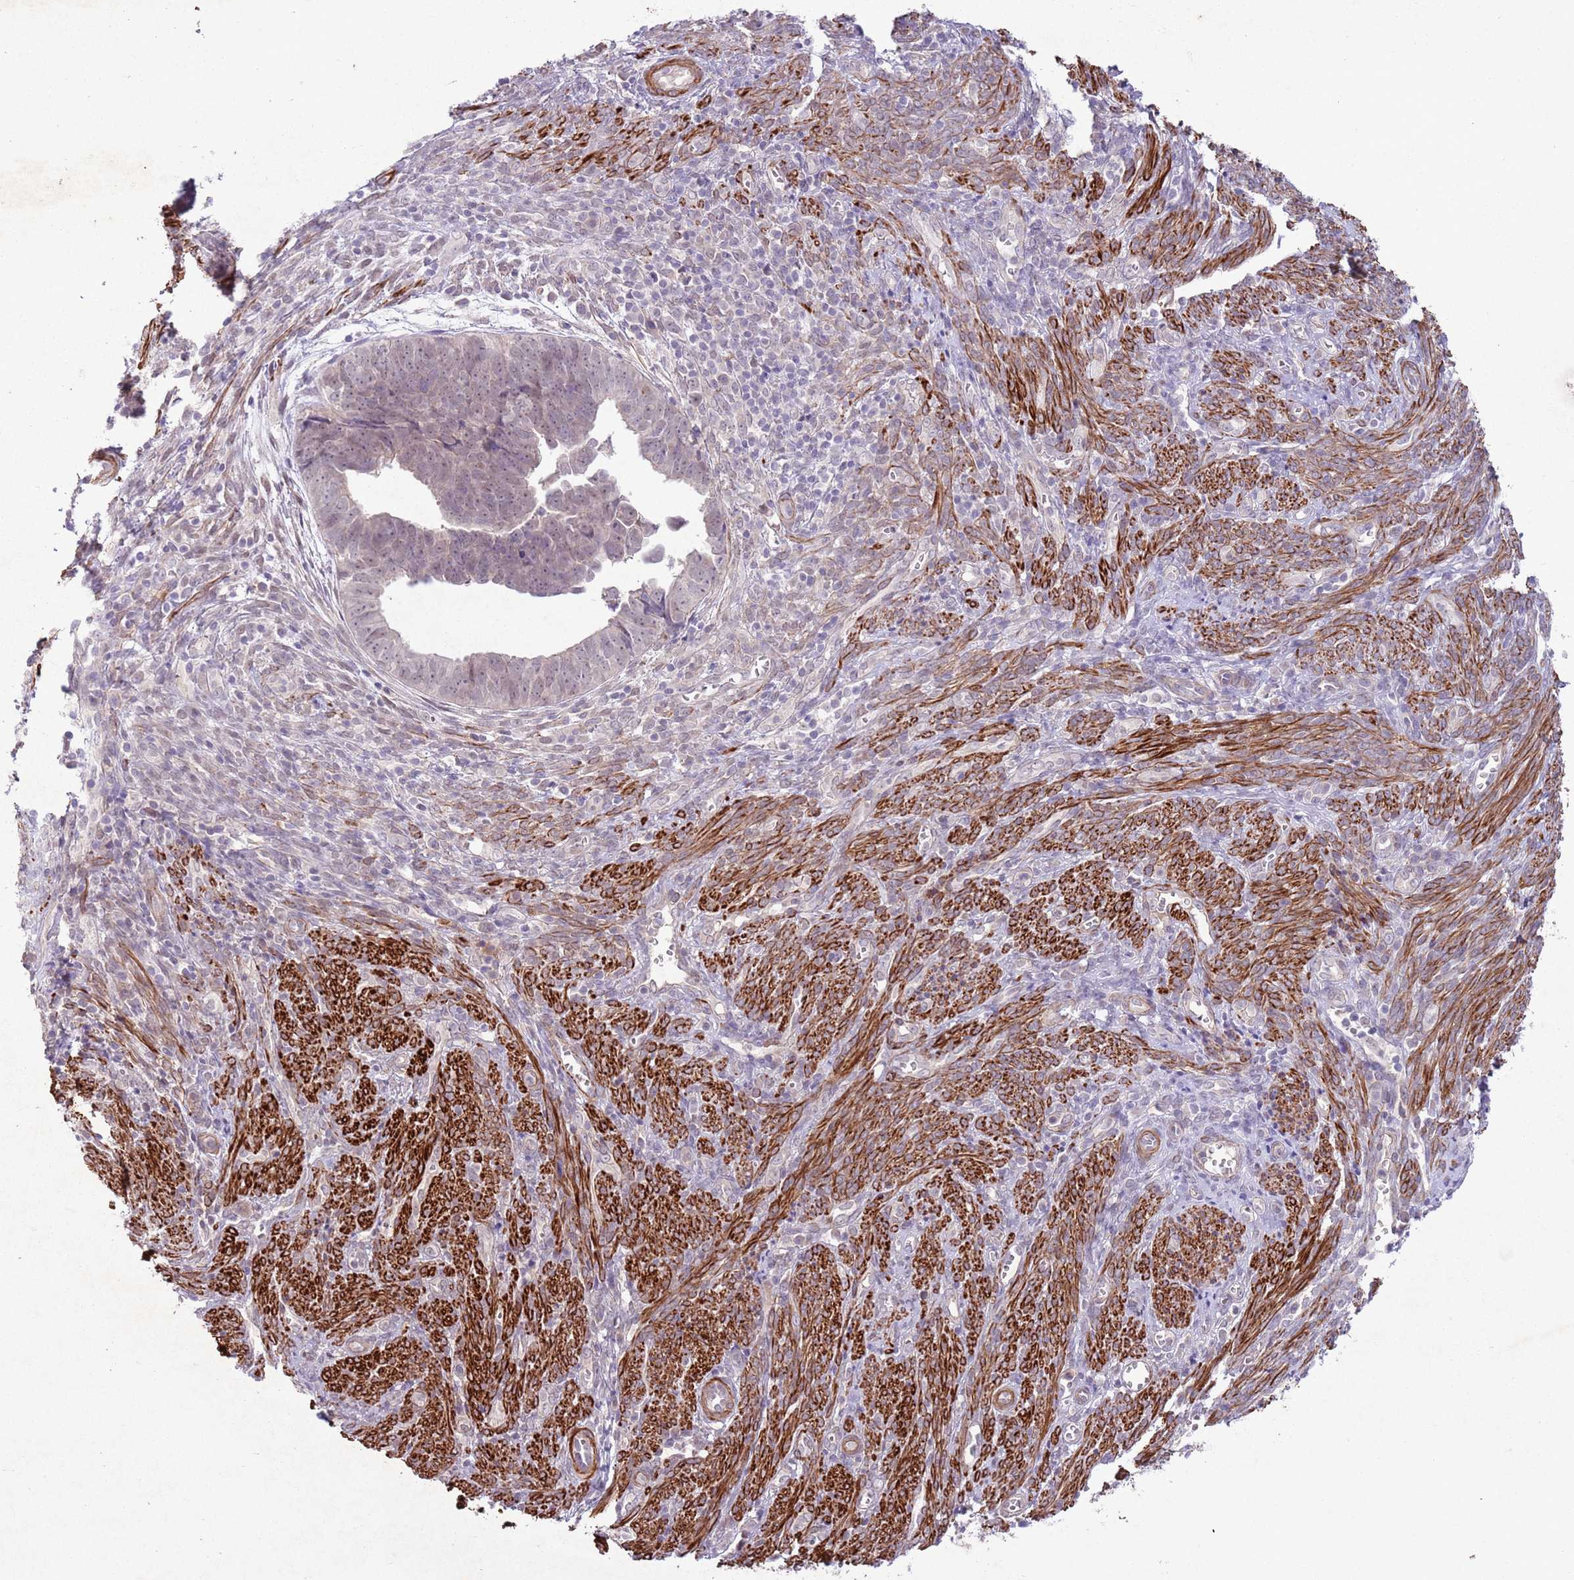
{"staining": {"intensity": "weak", "quantity": "25%-75%", "location": "cytoplasmic/membranous"}, "tissue": "endometrial cancer", "cell_type": "Tumor cells", "image_type": "cancer", "snomed": [{"axis": "morphology", "description": "Adenocarcinoma, NOS"}, {"axis": "topography", "description": "Endometrium"}], "caption": "Immunohistochemical staining of human endometrial cancer reveals low levels of weak cytoplasmic/membranous positivity in approximately 25%-75% of tumor cells.", "gene": "CCNI", "patient": {"sex": "female", "age": 75}}